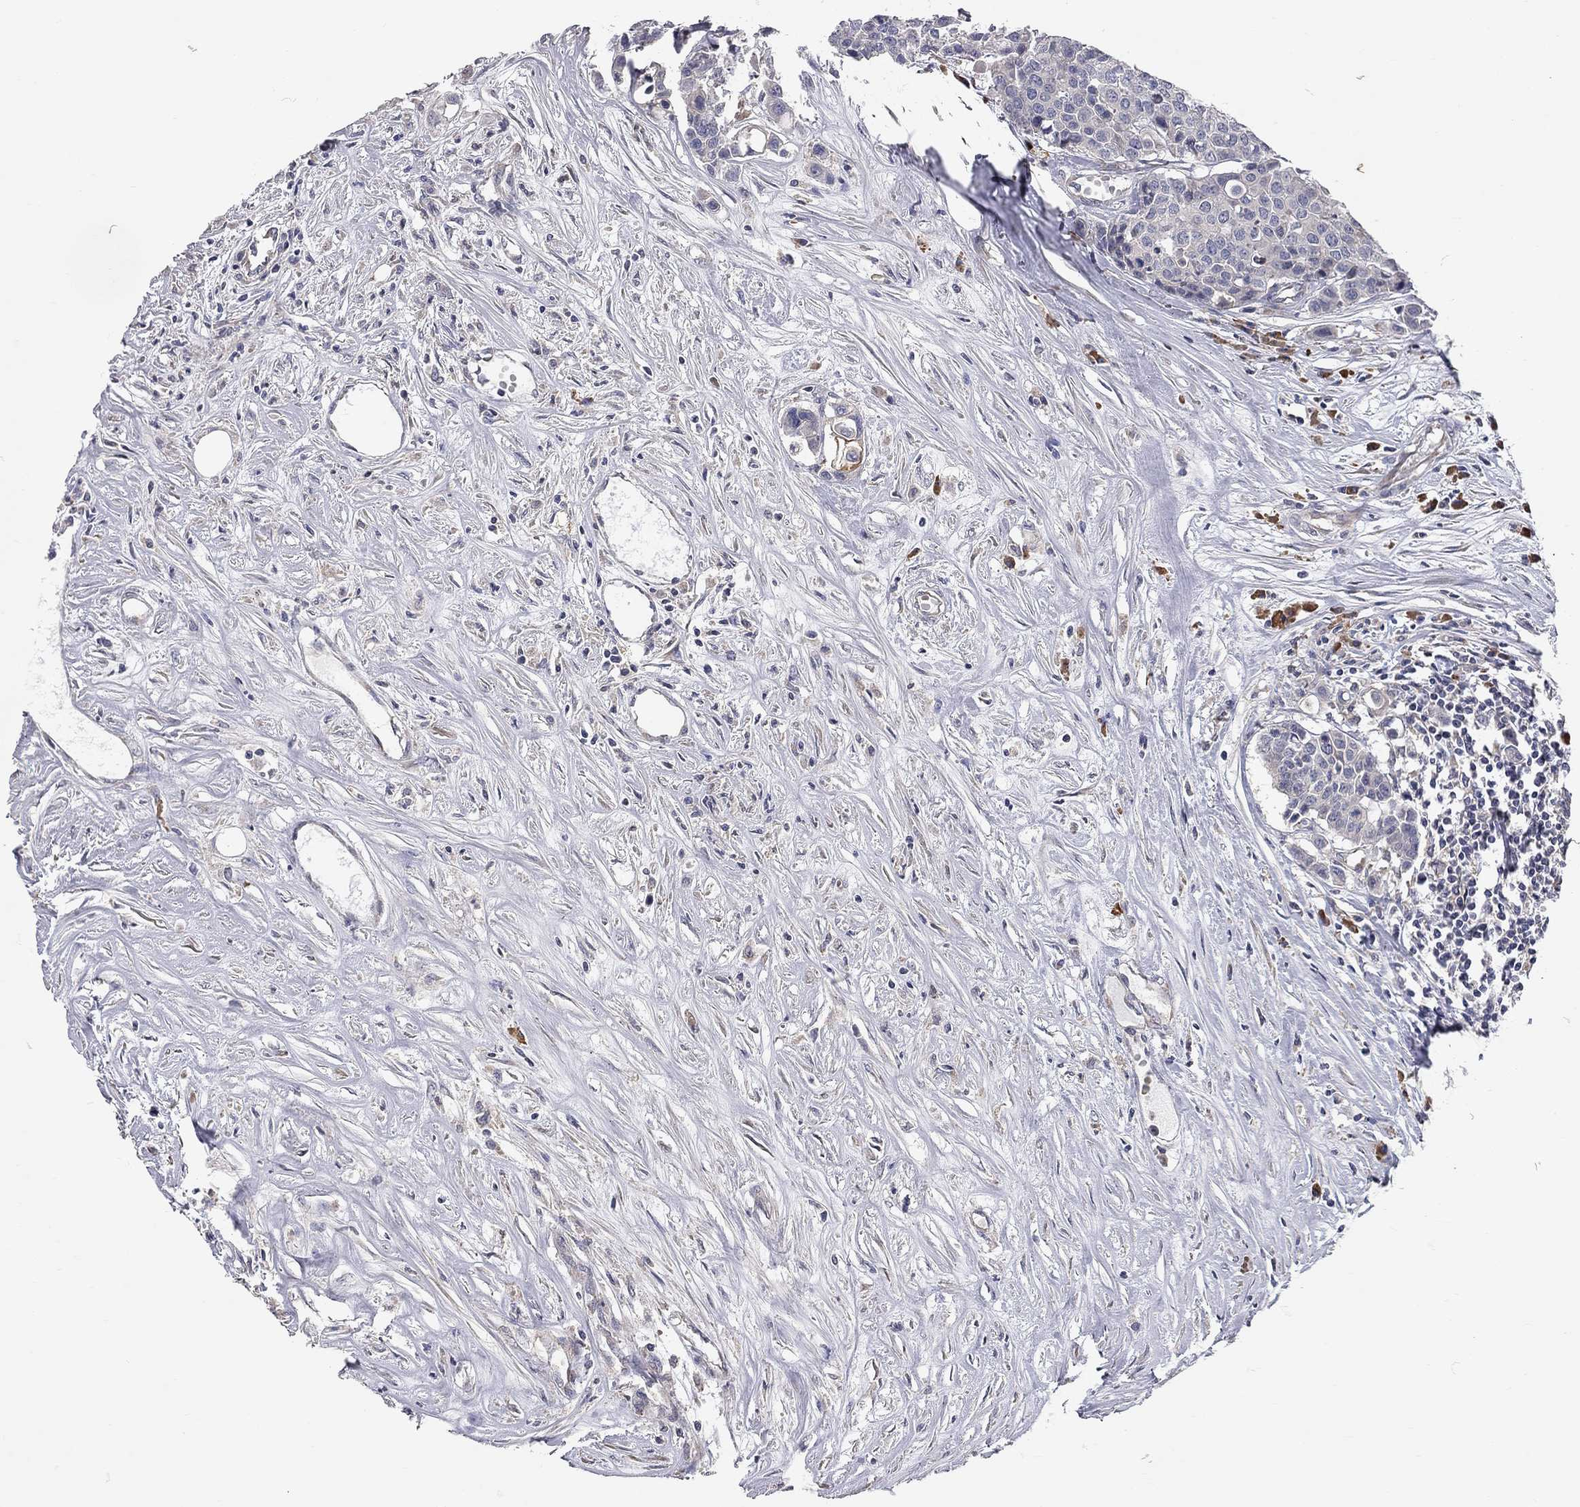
{"staining": {"intensity": "negative", "quantity": "none", "location": "none"}, "tissue": "carcinoid", "cell_type": "Tumor cells", "image_type": "cancer", "snomed": [{"axis": "morphology", "description": "Carcinoid, malignant, NOS"}, {"axis": "topography", "description": "Colon"}], "caption": "Immunohistochemical staining of carcinoid (malignant) displays no significant staining in tumor cells. Brightfield microscopy of immunohistochemistry stained with DAB (brown) and hematoxylin (blue), captured at high magnification.", "gene": "XAGE2", "patient": {"sex": "male", "age": 81}}